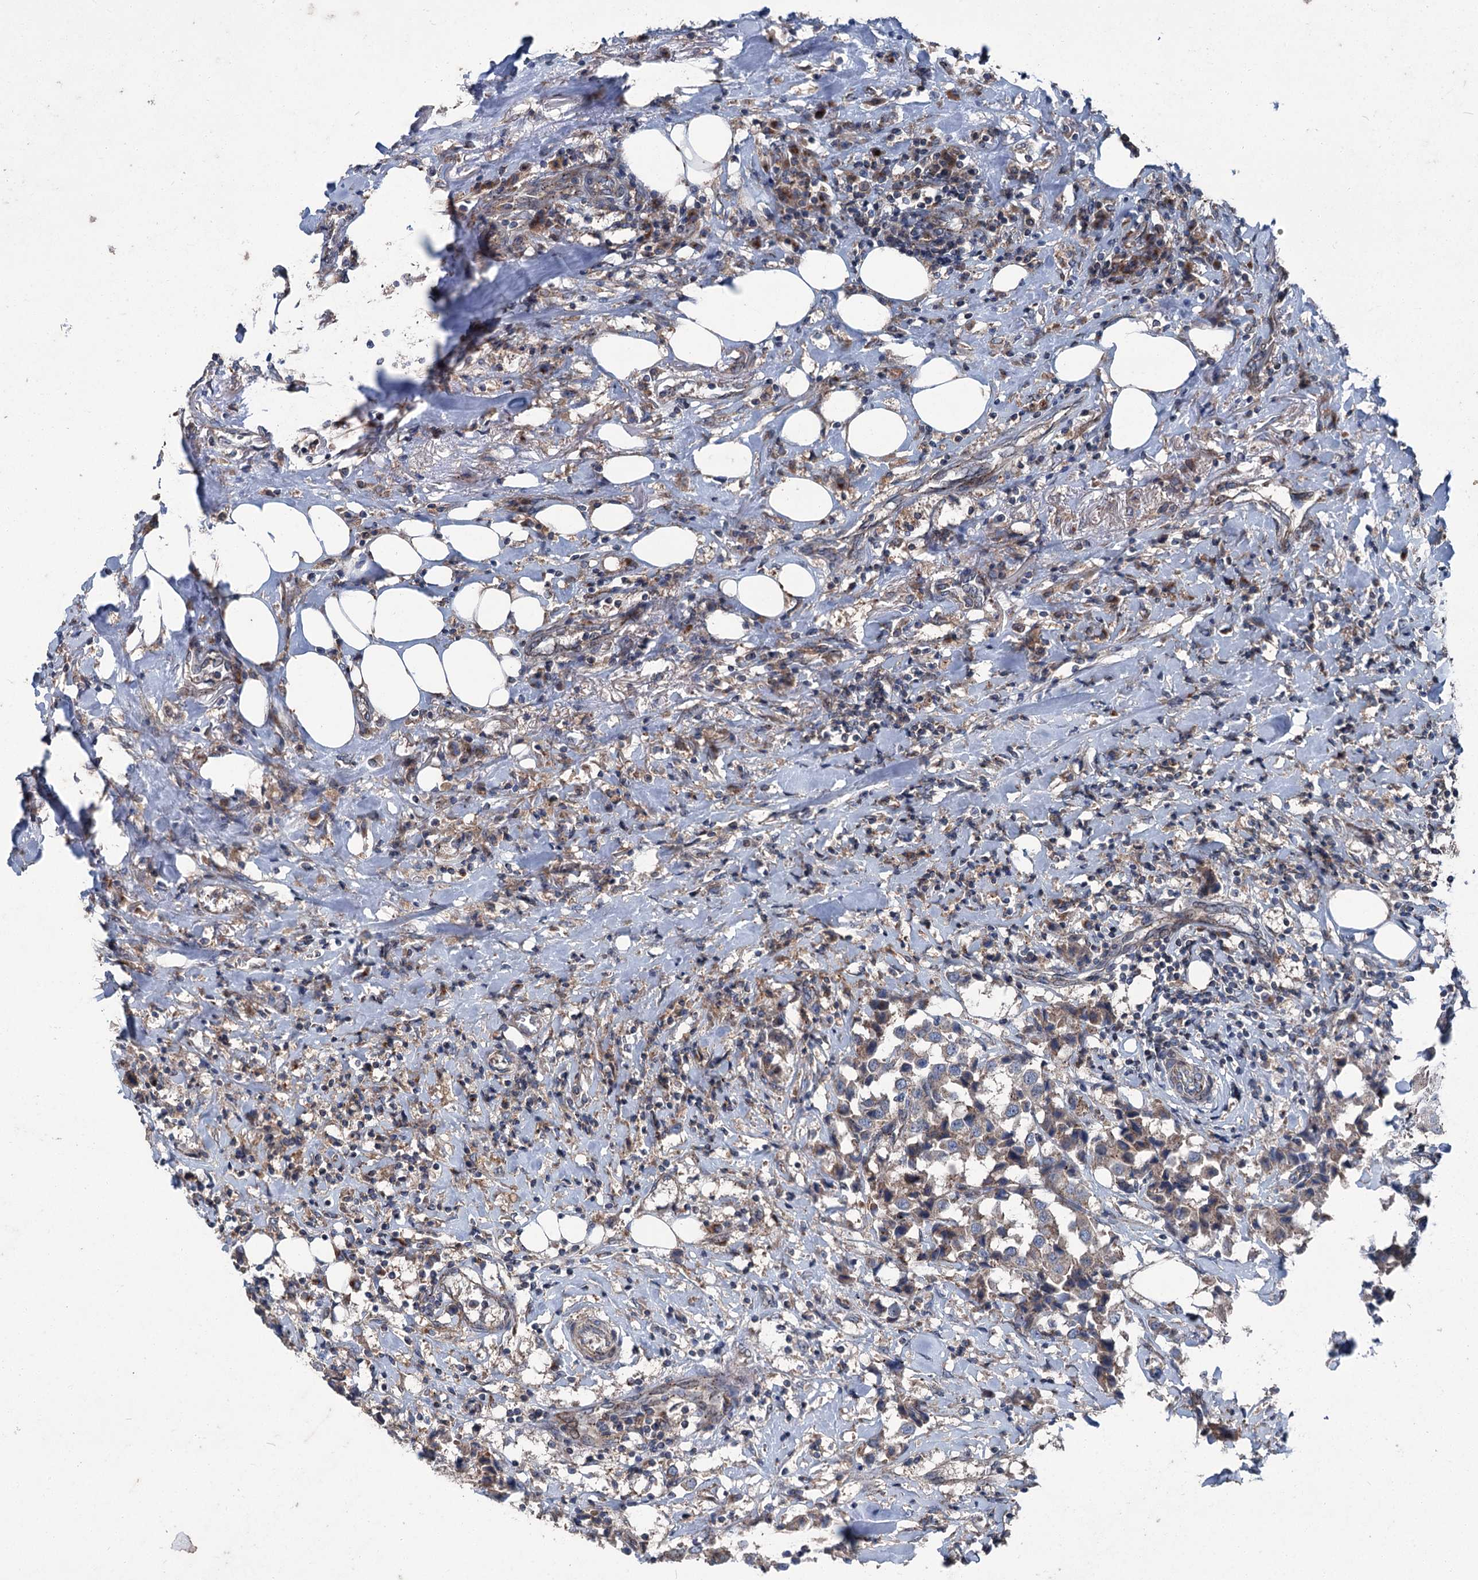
{"staining": {"intensity": "weak", "quantity": "25%-75%", "location": "cytoplasmic/membranous"}, "tissue": "breast cancer", "cell_type": "Tumor cells", "image_type": "cancer", "snomed": [{"axis": "morphology", "description": "Duct carcinoma"}, {"axis": "topography", "description": "Breast"}], "caption": "An image showing weak cytoplasmic/membranous staining in about 25%-75% of tumor cells in breast intraductal carcinoma, as visualized by brown immunohistochemical staining.", "gene": "RUFY1", "patient": {"sex": "female", "age": 80}}